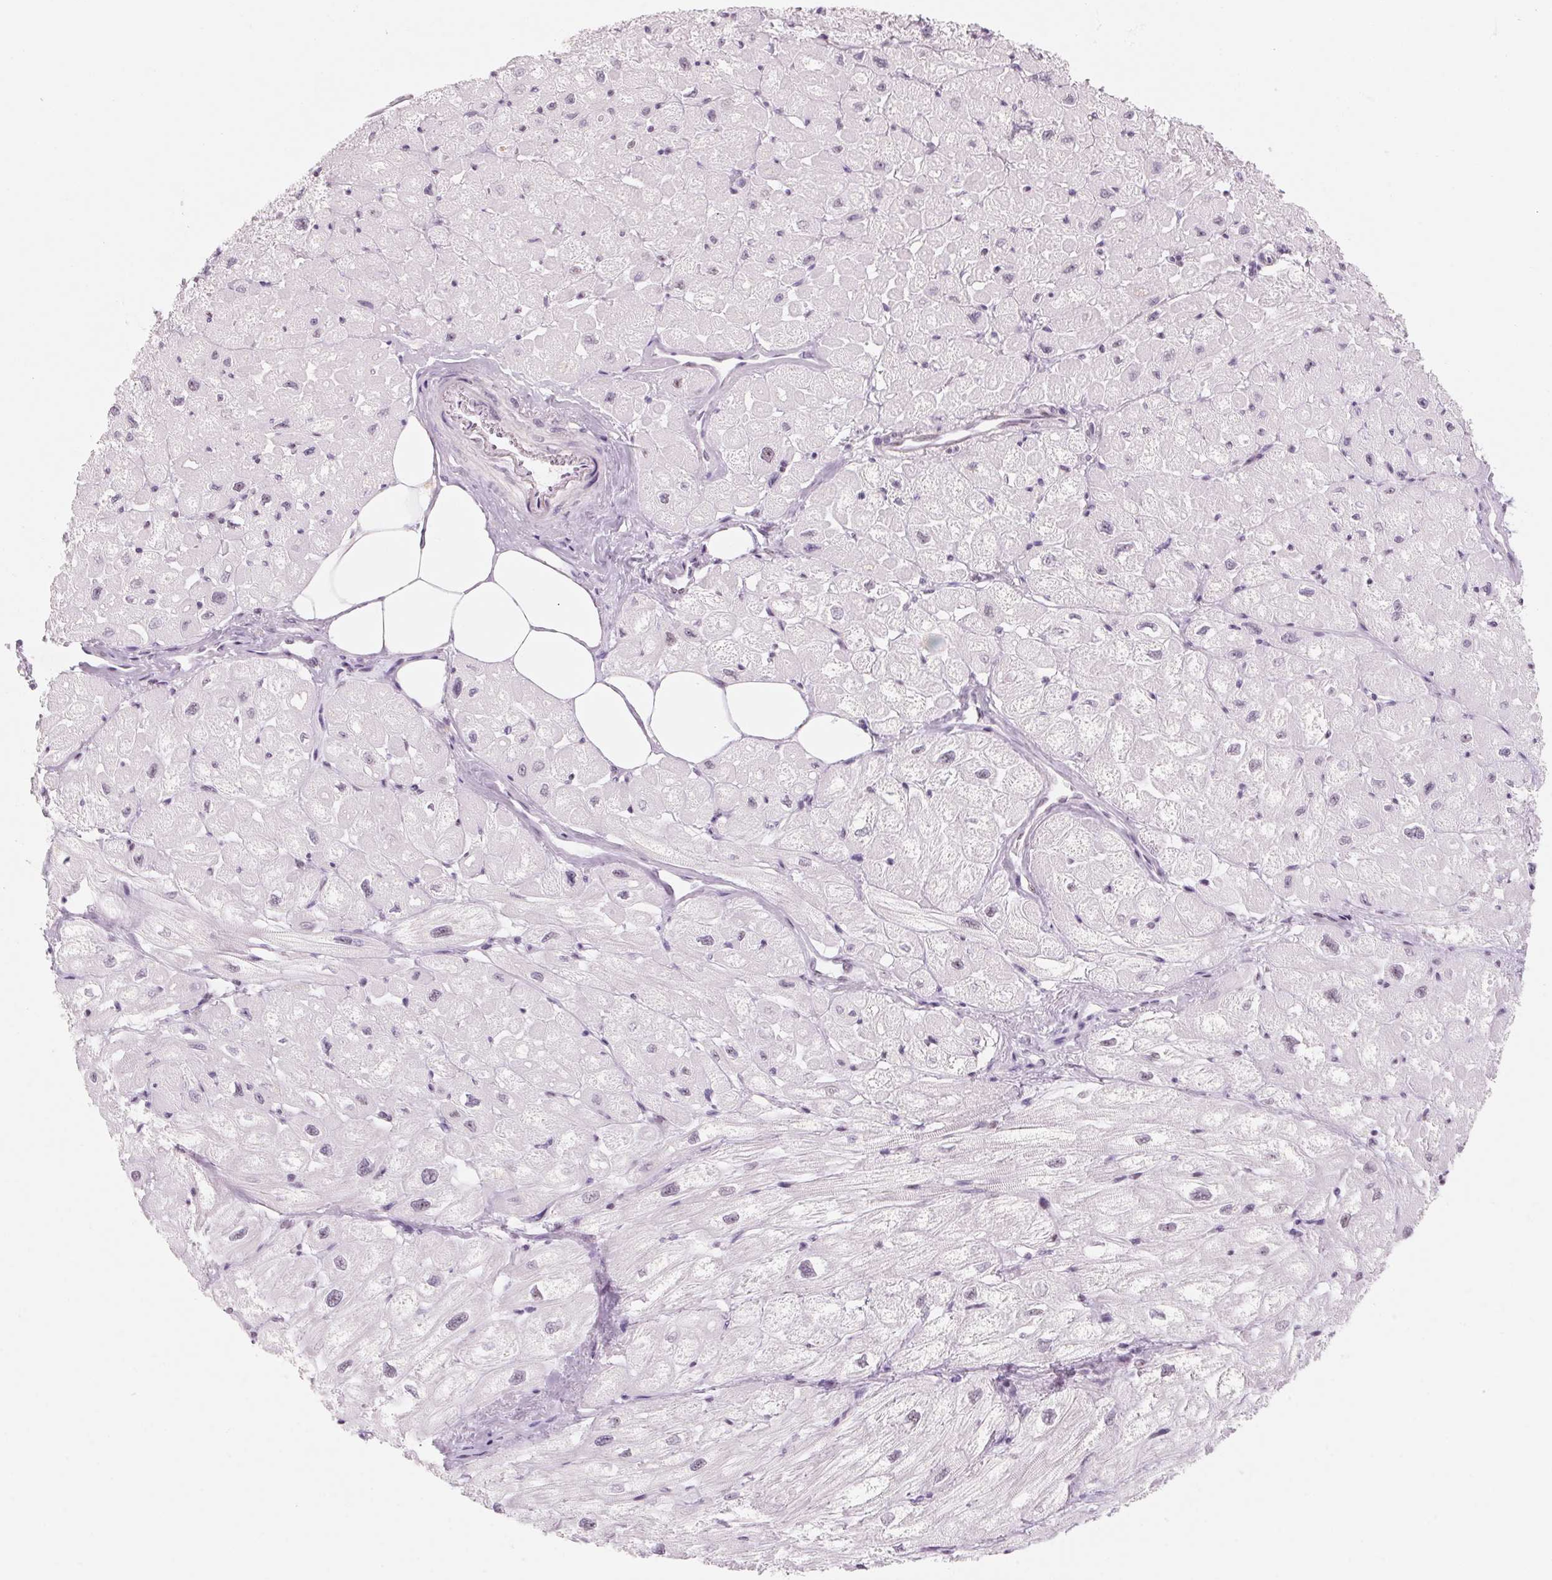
{"staining": {"intensity": "negative", "quantity": "none", "location": "none"}, "tissue": "heart muscle", "cell_type": "Cardiomyocytes", "image_type": "normal", "snomed": [{"axis": "morphology", "description": "Normal tissue, NOS"}, {"axis": "topography", "description": "Heart"}], "caption": "This is an immunohistochemistry (IHC) photomicrograph of normal human heart muscle. There is no positivity in cardiomyocytes.", "gene": "ZIC4", "patient": {"sex": "female", "age": 62}}